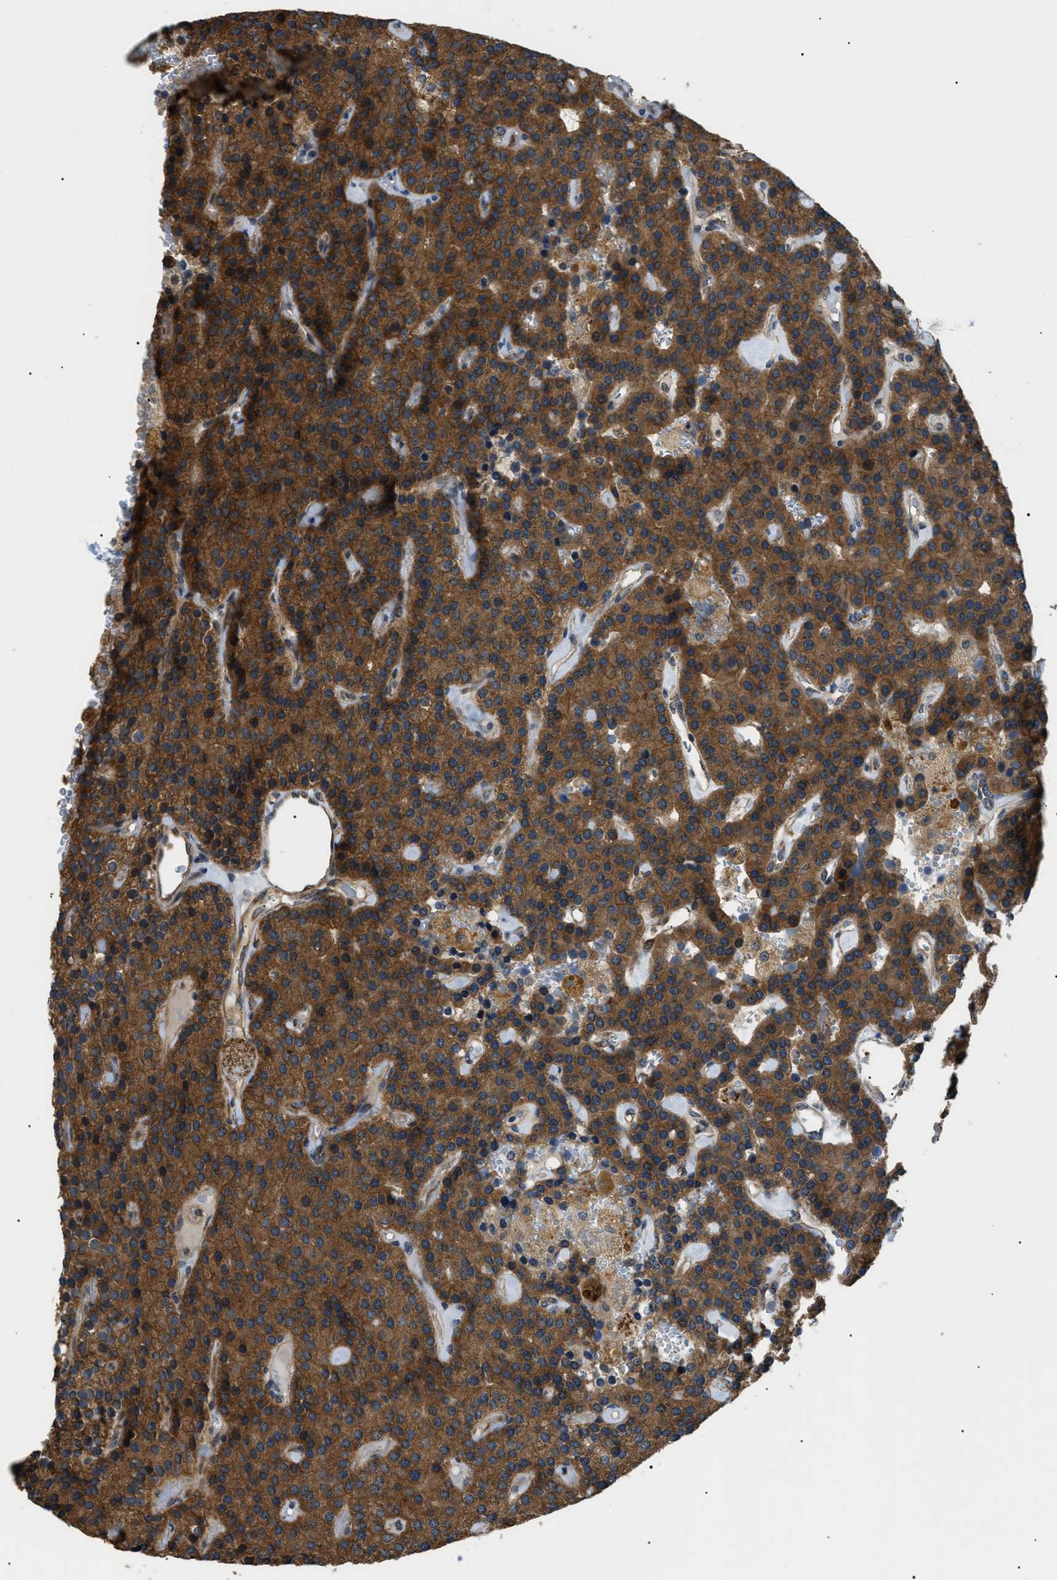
{"staining": {"intensity": "moderate", "quantity": ">75%", "location": "cytoplasmic/membranous"}, "tissue": "parathyroid gland", "cell_type": "Glandular cells", "image_type": "normal", "snomed": [{"axis": "morphology", "description": "Normal tissue, NOS"}, {"axis": "morphology", "description": "Adenoma, NOS"}, {"axis": "topography", "description": "Parathyroid gland"}], "caption": "Brown immunohistochemical staining in unremarkable human parathyroid gland displays moderate cytoplasmic/membranous positivity in about >75% of glandular cells. The protein is stained brown, and the nuclei are stained in blue (DAB (3,3'-diaminobenzidine) IHC with brightfield microscopy, high magnification).", "gene": "SRPK1", "patient": {"sex": "female", "age": 86}}